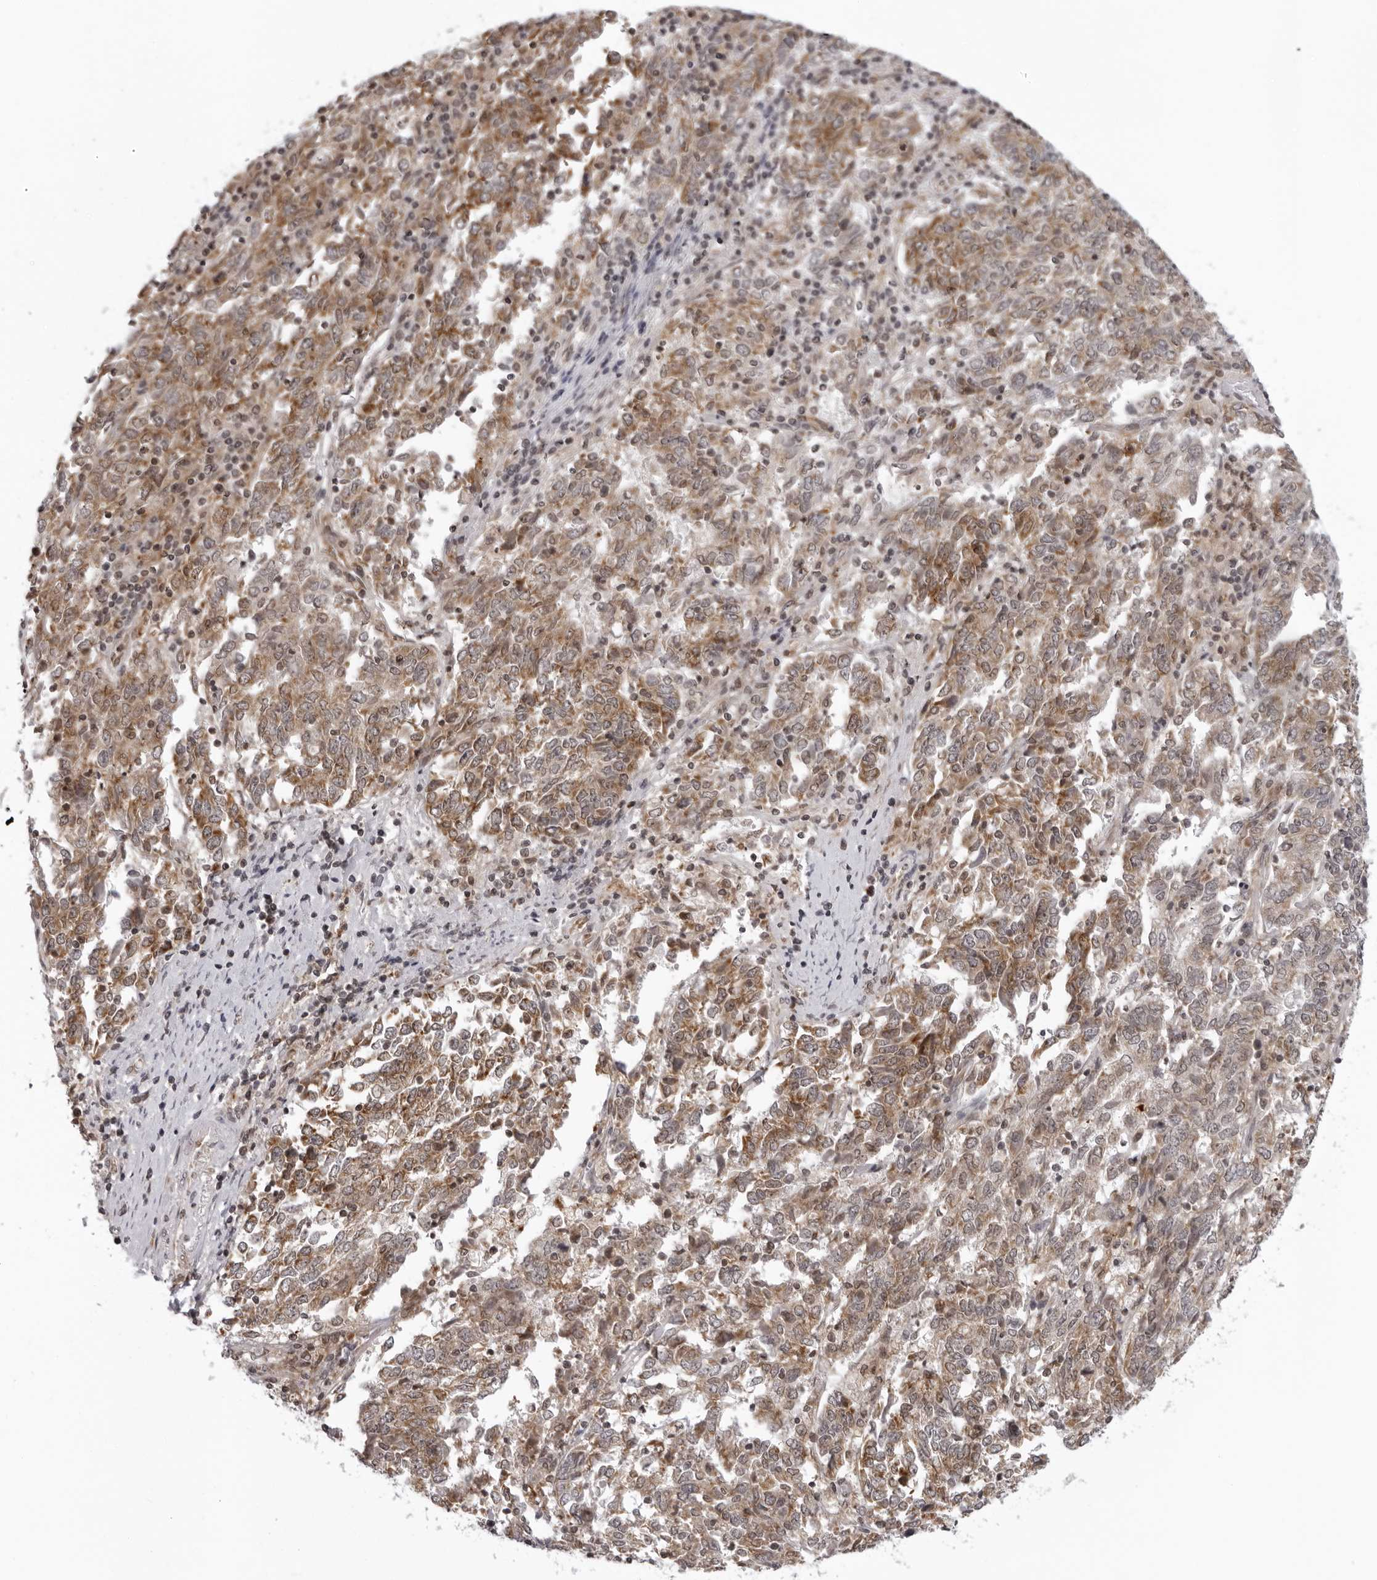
{"staining": {"intensity": "moderate", "quantity": ">75%", "location": "cytoplasmic/membranous"}, "tissue": "endometrial cancer", "cell_type": "Tumor cells", "image_type": "cancer", "snomed": [{"axis": "morphology", "description": "Adenocarcinoma, NOS"}, {"axis": "topography", "description": "Endometrium"}], "caption": "Endometrial adenocarcinoma stained with immunohistochemistry (IHC) displays moderate cytoplasmic/membranous expression in about >75% of tumor cells.", "gene": "MRPS15", "patient": {"sex": "female", "age": 80}}